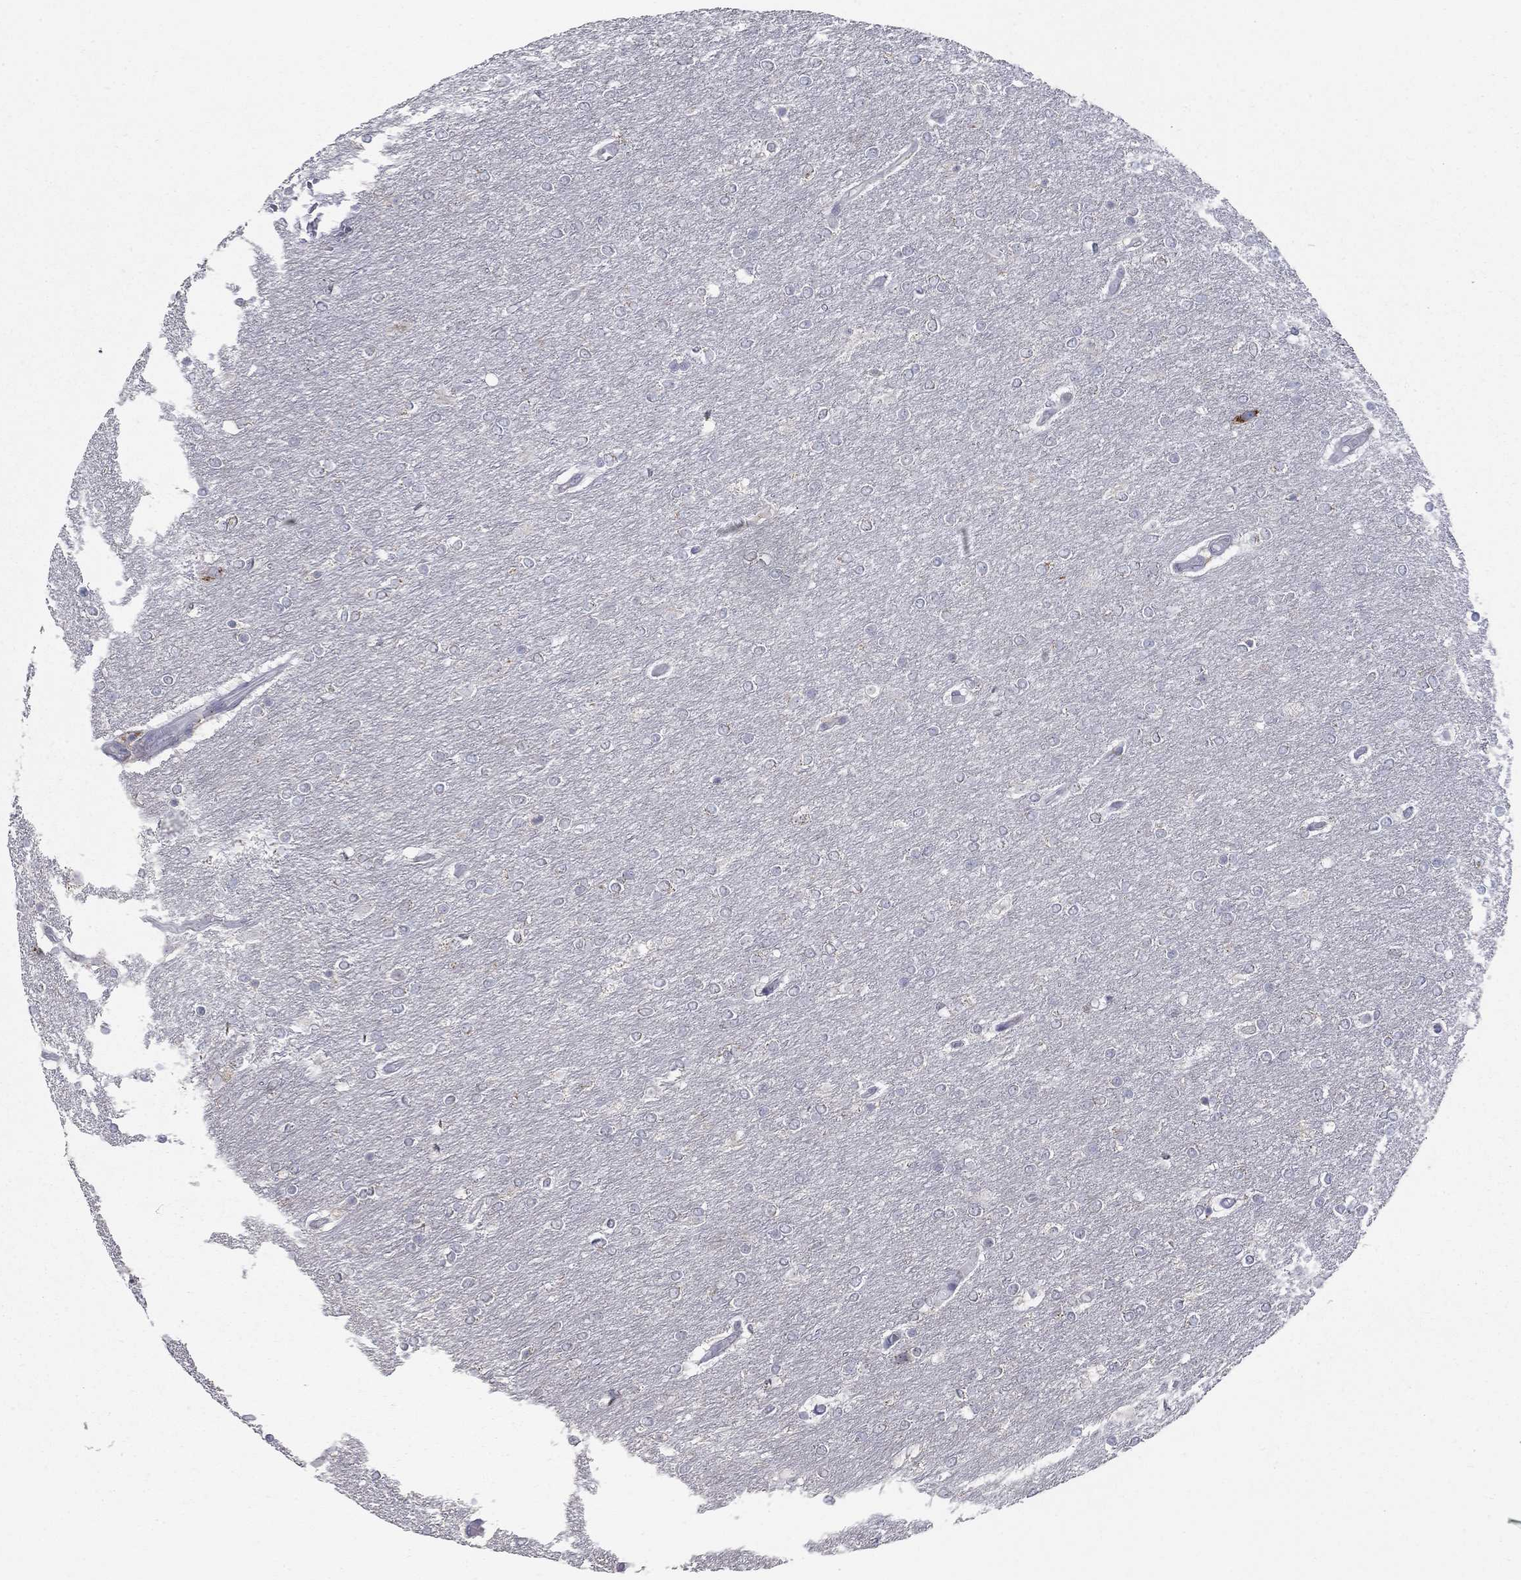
{"staining": {"intensity": "negative", "quantity": "none", "location": "none"}, "tissue": "glioma", "cell_type": "Tumor cells", "image_type": "cancer", "snomed": [{"axis": "morphology", "description": "Glioma, malignant, High grade"}, {"axis": "topography", "description": "Brain"}], "caption": "Immunohistochemistry (IHC) histopathology image of neoplastic tissue: glioma stained with DAB displays no significant protein positivity in tumor cells. Nuclei are stained in blue.", "gene": "KIAA0319L", "patient": {"sex": "female", "age": 61}}